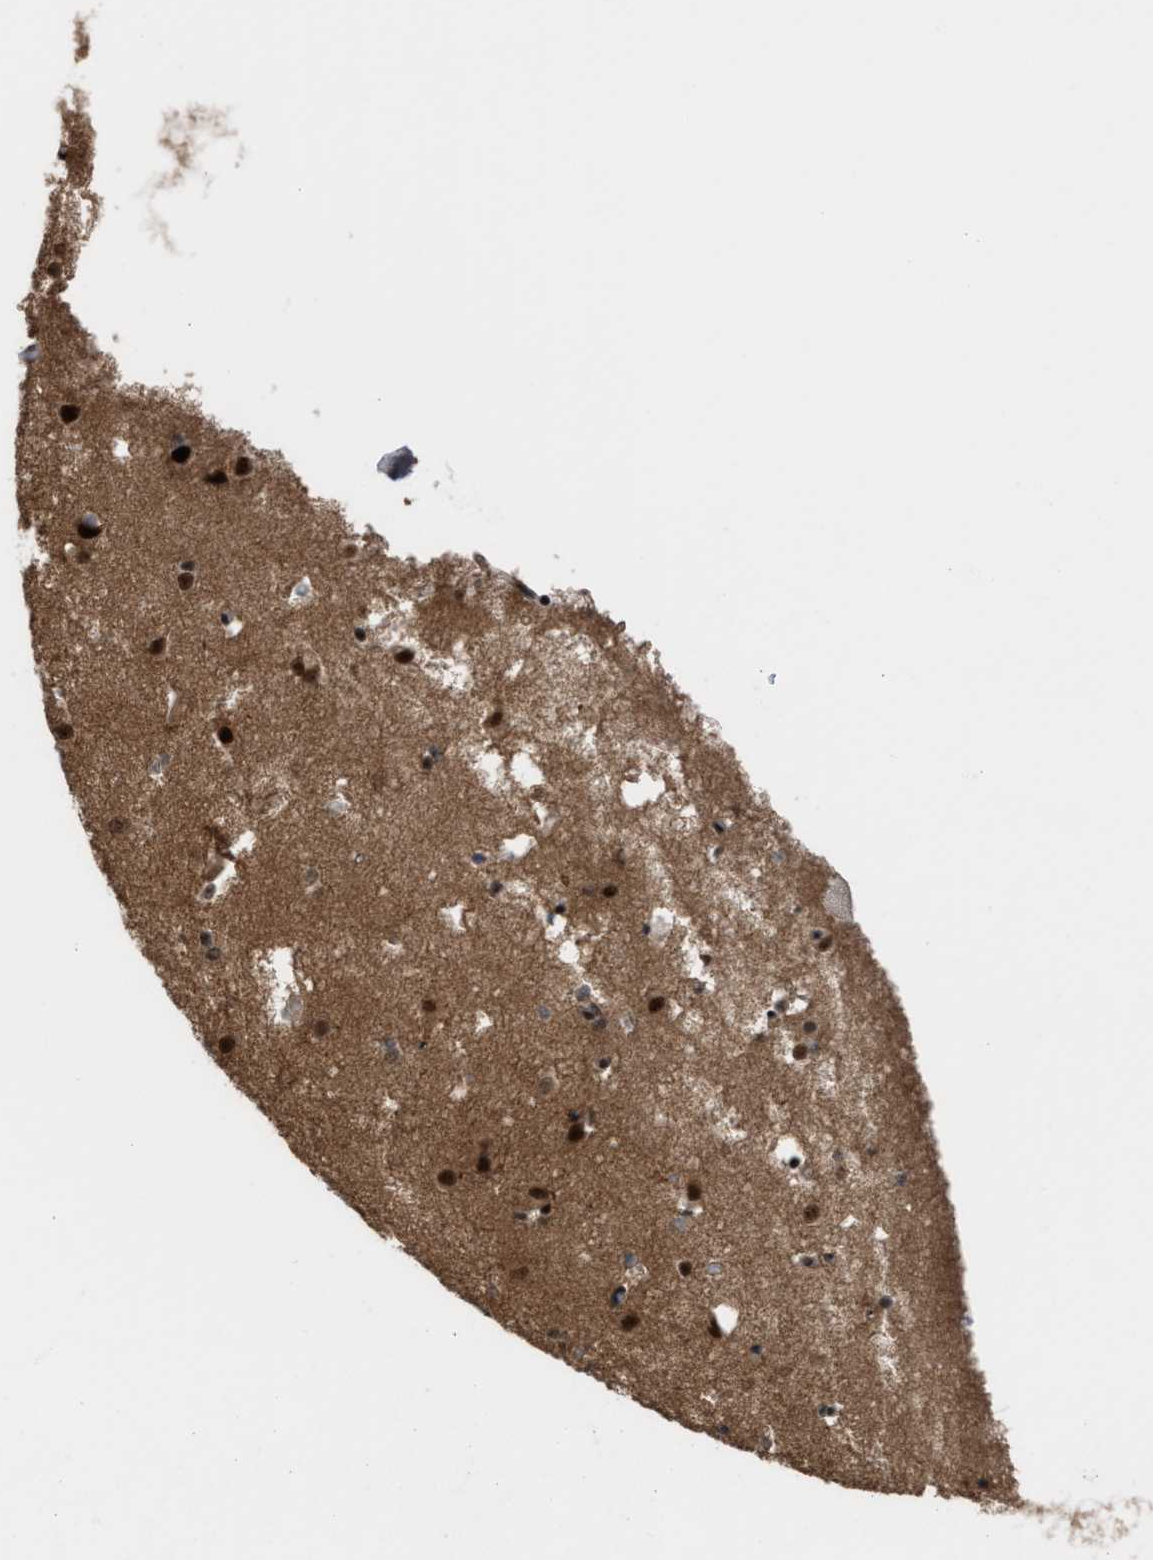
{"staining": {"intensity": "strong", "quantity": "<25%", "location": "nuclear"}, "tissue": "caudate", "cell_type": "Glial cells", "image_type": "normal", "snomed": [{"axis": "morphology", "description": "Normal tissue, NOS"}, {"axis": "topography", "description": "Lateral ventricle wall"}], "caption": "Brown immunohistochemical staining in unremarkable human caudate shows strong nuclear expression in approximately <25% of glial cells.", "gene": "PRPF4", "patient": {"sex": "male", "age": 70}}